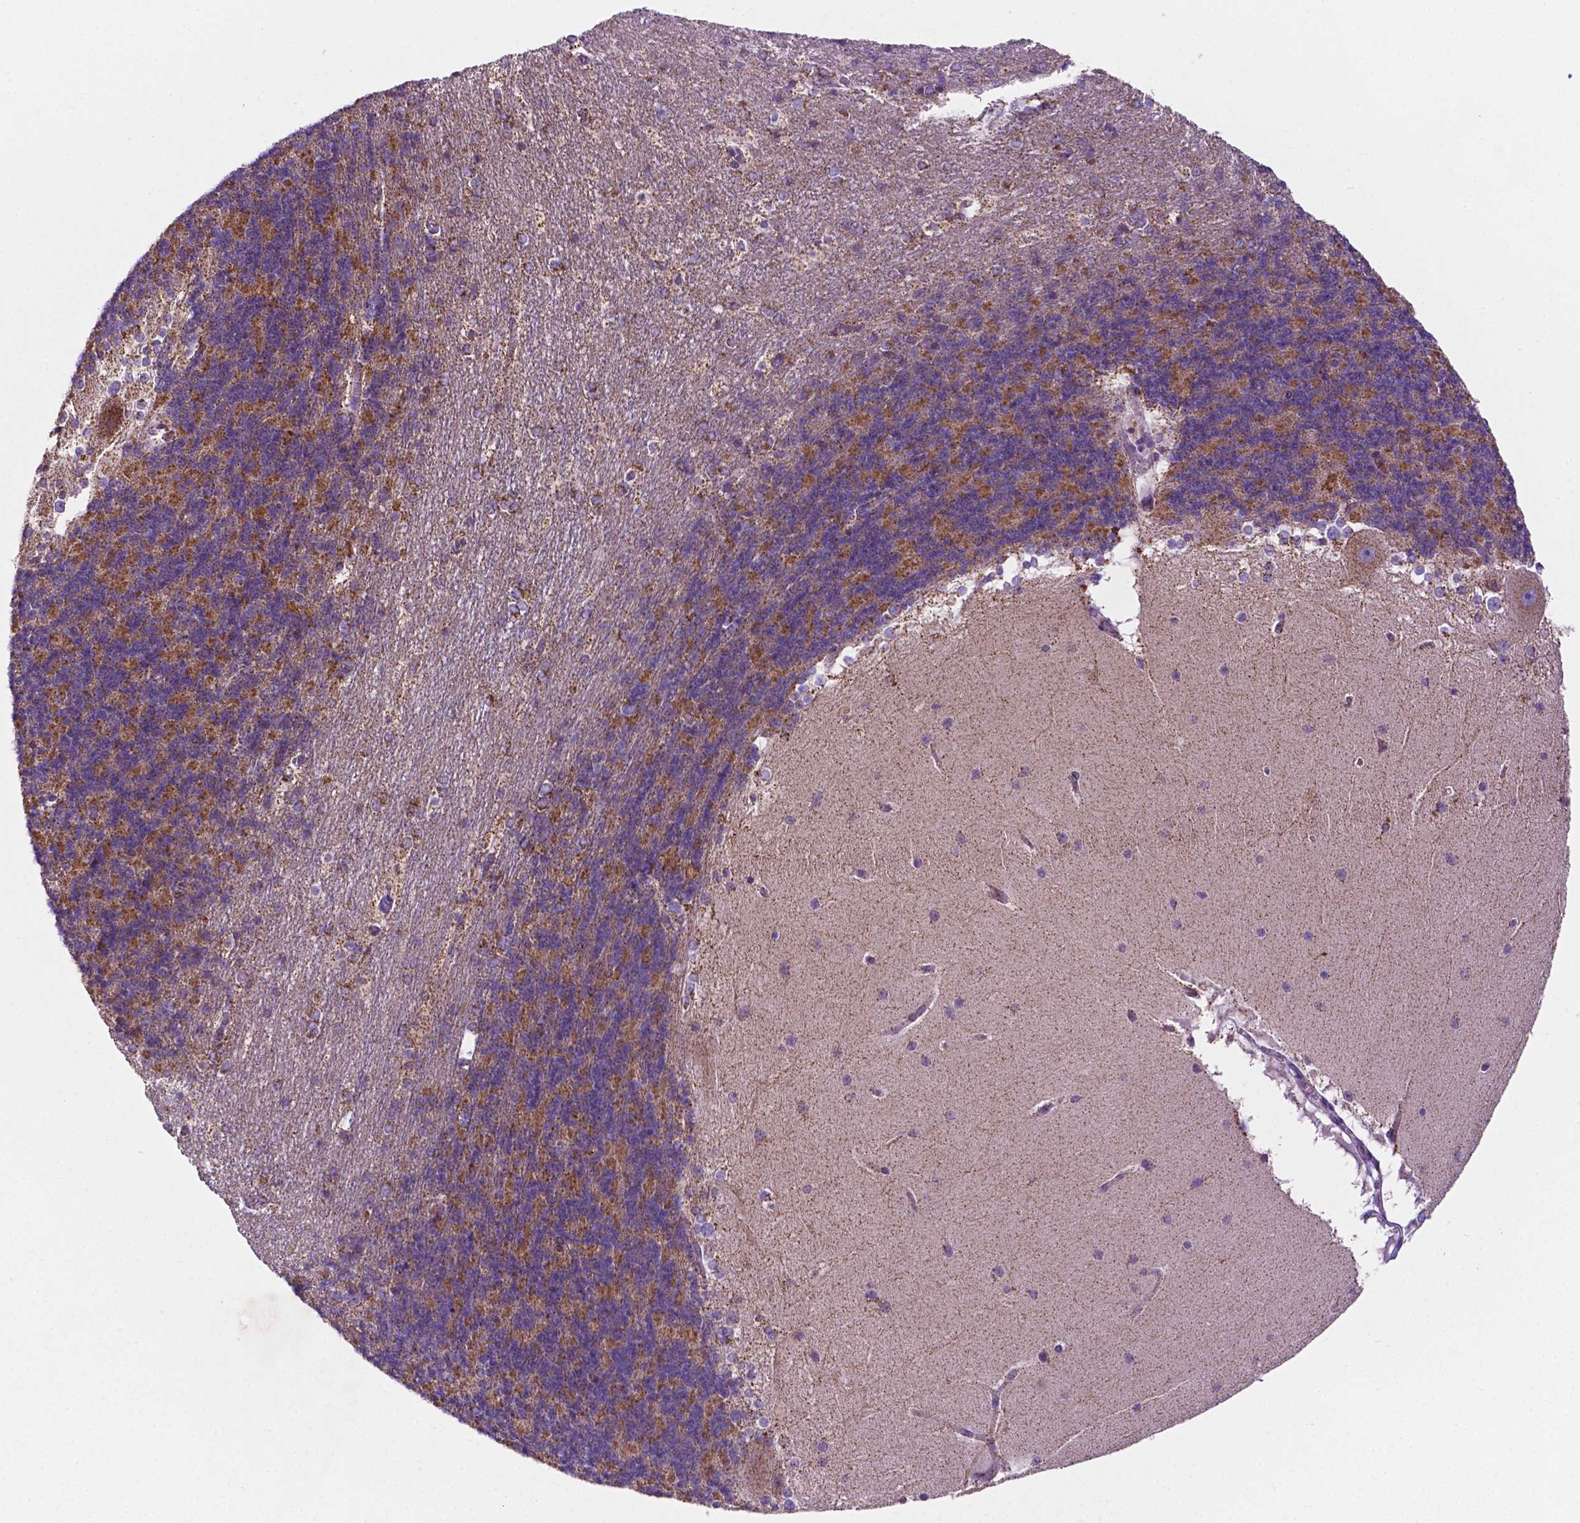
{"staining": {"intensity": "strong", "quantity": "25%-75%", "location": "cytoplasmic/membranous"}, "tissue": "cerebellum", "cell_type": "Cells in granular layer", "image_type": "normal", "snomed": [{"axis": "morphology", "description": "Normal tissue, NOS"}, {"axis": "topography", "description": "Cerebellum"}], "caption": "Cerebellum stained with IHC demonstrates strong cytoplasmic/membranous positivity in approximately 25%-75% of cells in granular layer.", "gene": "HSPD1", "patient": {"sex": "female", "age": 19}}